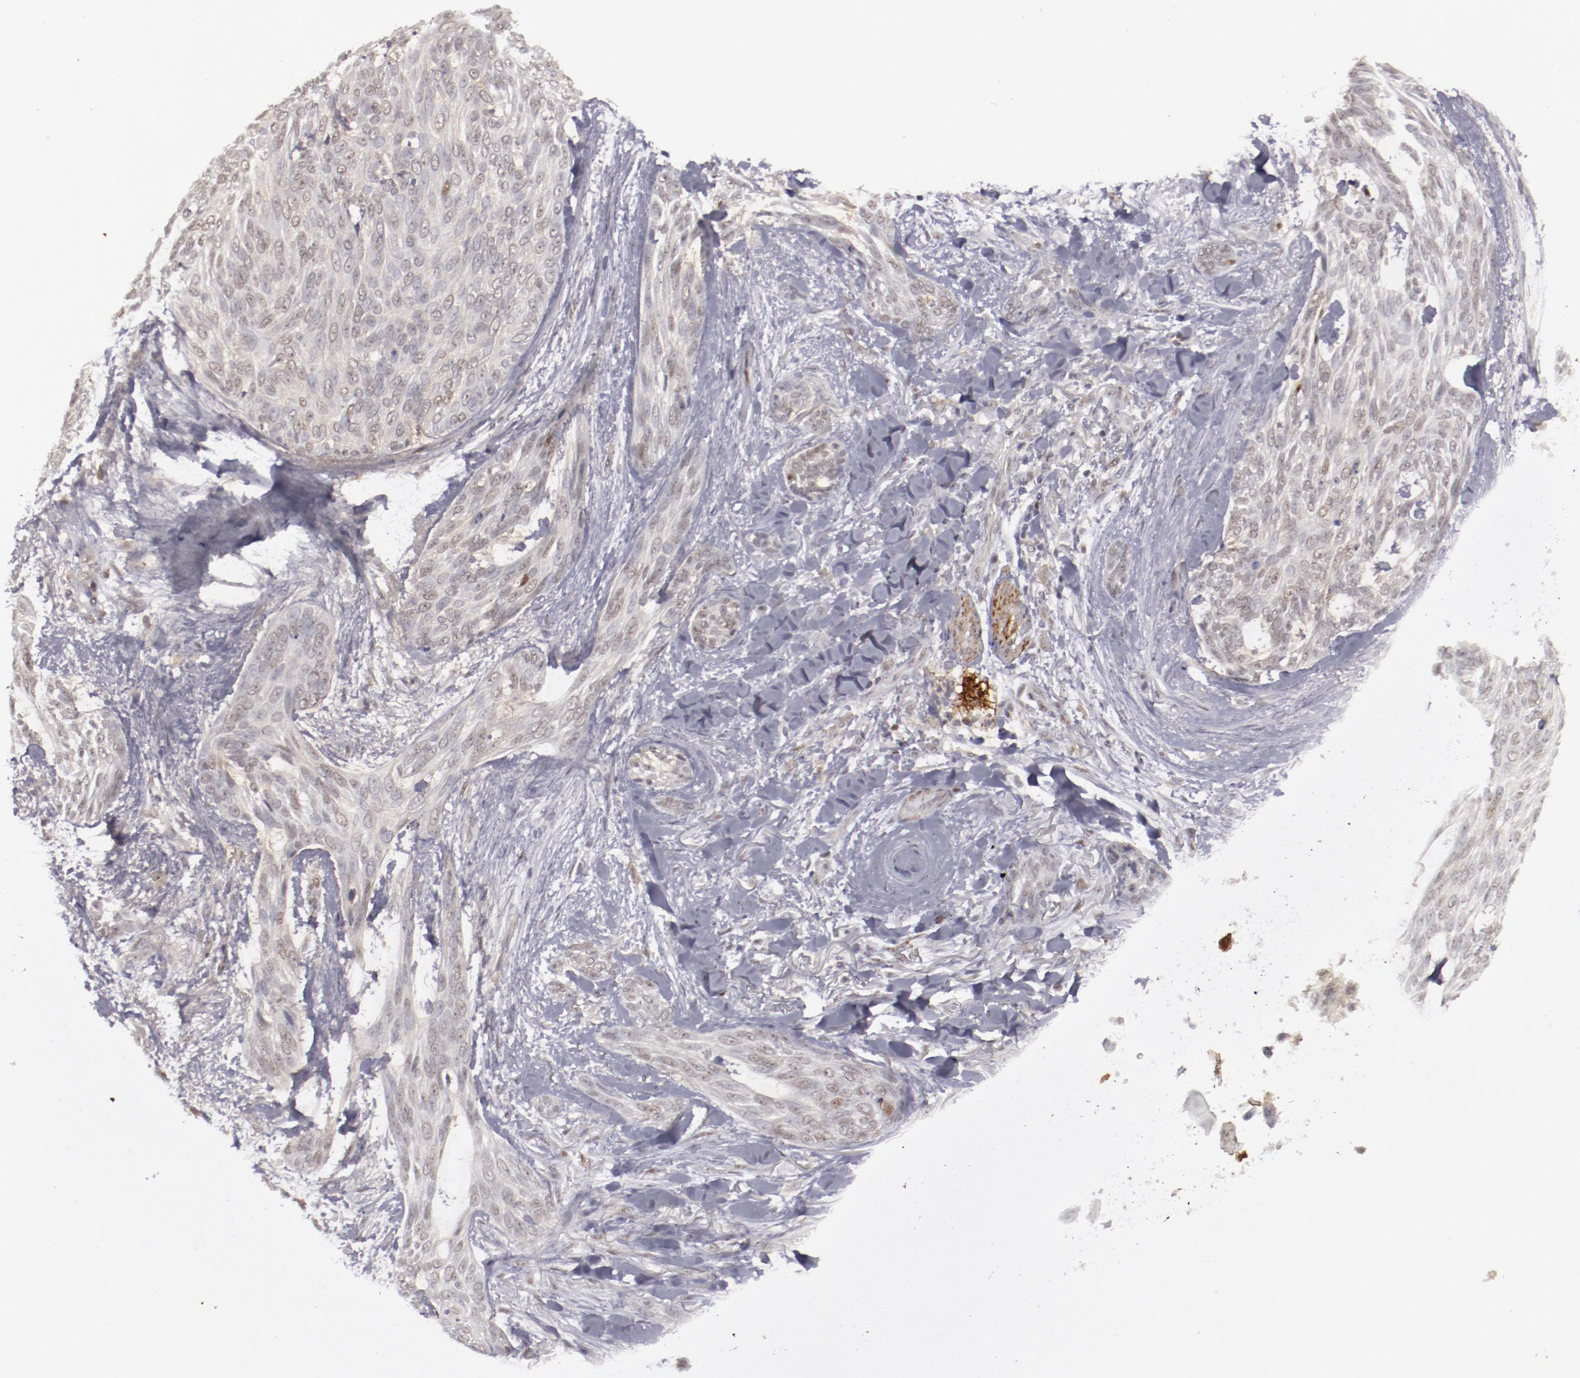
{"staining": {"intensity": "negative", "quantity": "none", "location": "none"}, "tissue": "skin cancer", "cell_type": "Tumor cells", "image_type": "cancer", "snomed": [{"axis": "morphology", "description": "Normal tissue, NOS"}, {"axis": "morphology", "description": "Basal cell carcinoma"}, {"axis": "topography", "description": "Skin"}], "caption": "Photomicrograph shows no protein expression in tumor cells of basal cell carcinoma (skin) tissue.", "gene": "LEF1", "patient": {"sex": "female", "age": 71}}